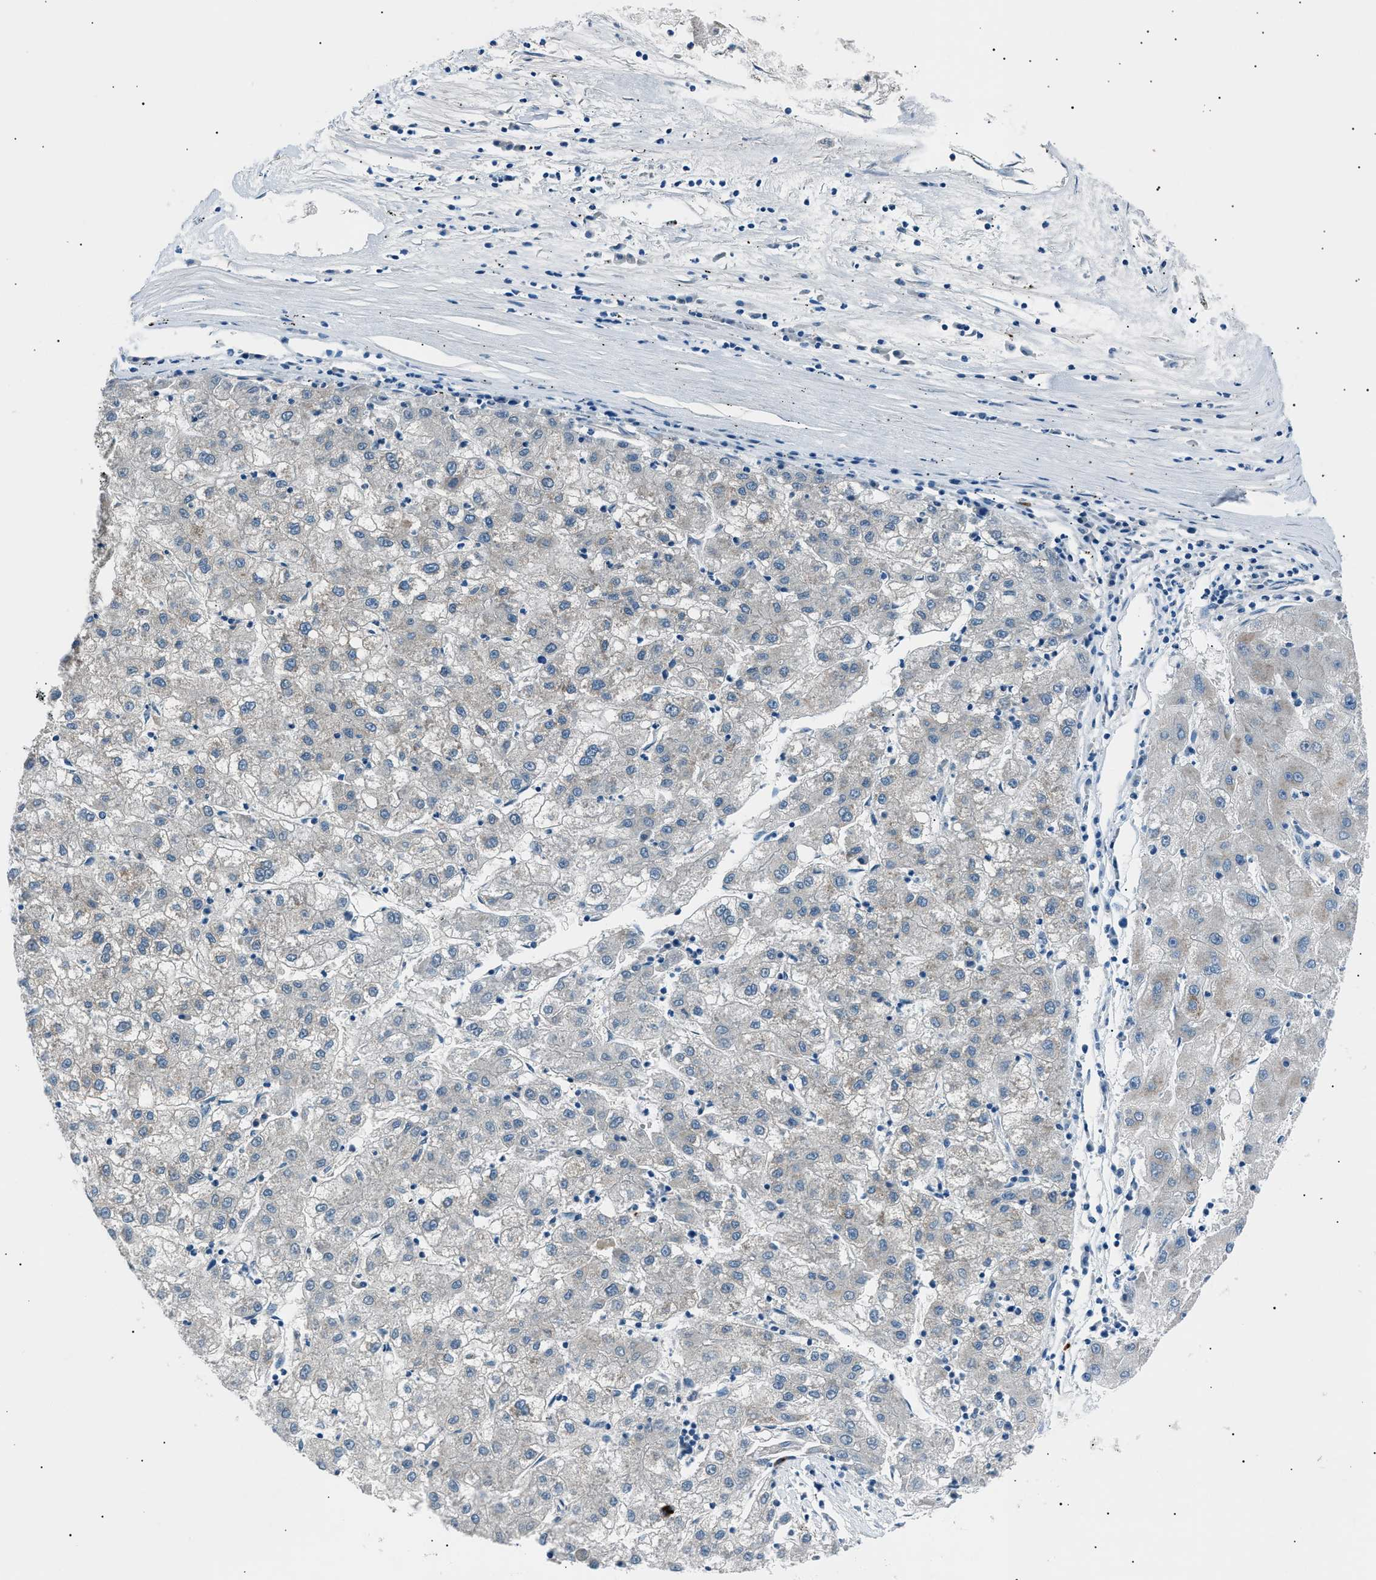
{"staining": {"intensity": "weak", "quantity": "<25%", "location": "cytoplasmic/membranous"}, "tissue": "liver cancer", "cell_type": "Tumor cells", "image_type": "cancer", "snomed": [{"axis": "morphology", "description": "Carcinoma, Hepatocellular, NOS"}, {"axis": "topography", "description": "Liver"}], "caption": "IHC histopathology image of neoplastic tissue: human liver hepatocellular carcinoma stained with DAB shows no significant protein positivity in tumor cells.", "gene": "LRRC37B", "patient": {"sex": "male", "age": 72}}